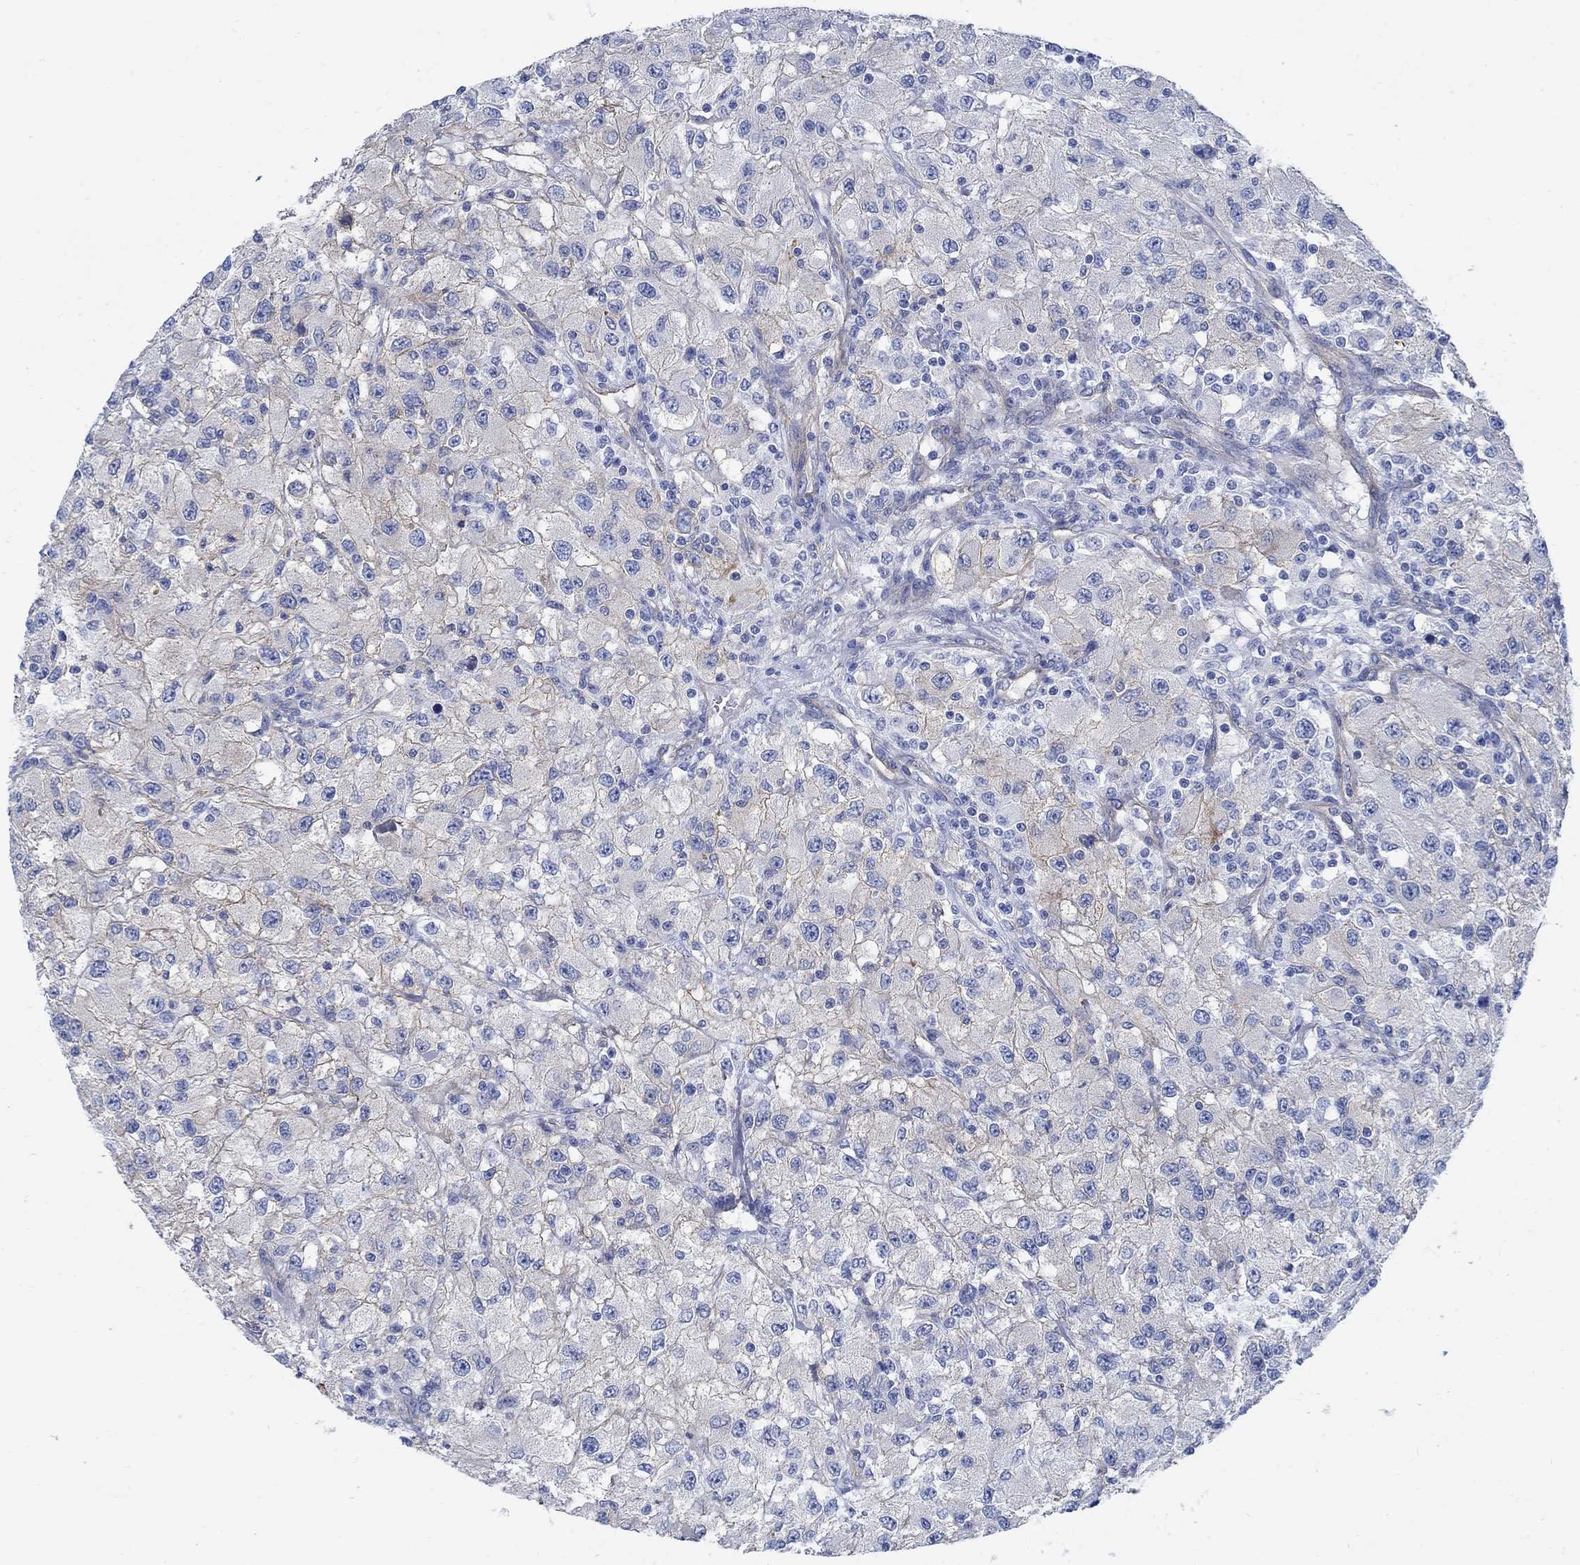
{"staining": {"intensity": "weak", "quantity": "<25%", "location": "cytoplasmic/membranous"}, "tissue": "renal cancer", "cell_type": "Tumor cells", "image_type": "cancer", "snomed": [{"axis": "morphology", "description": "Adenocarcinoma, NOS"}, {"axis": "topography", "description": "Kidney"}], "caption": "IHC micrograph of neoplastic tissue: human renal cancer stained with DAB demonstrates no significant protein staining in tumor cells. (Brightfield microscopy of DAB (3,3'-diaminobenzidine) immunohistochemistry (IHC) at high magnification).", "gene": "TMEM198", "patient": {"sex": "female", "age": 67}}